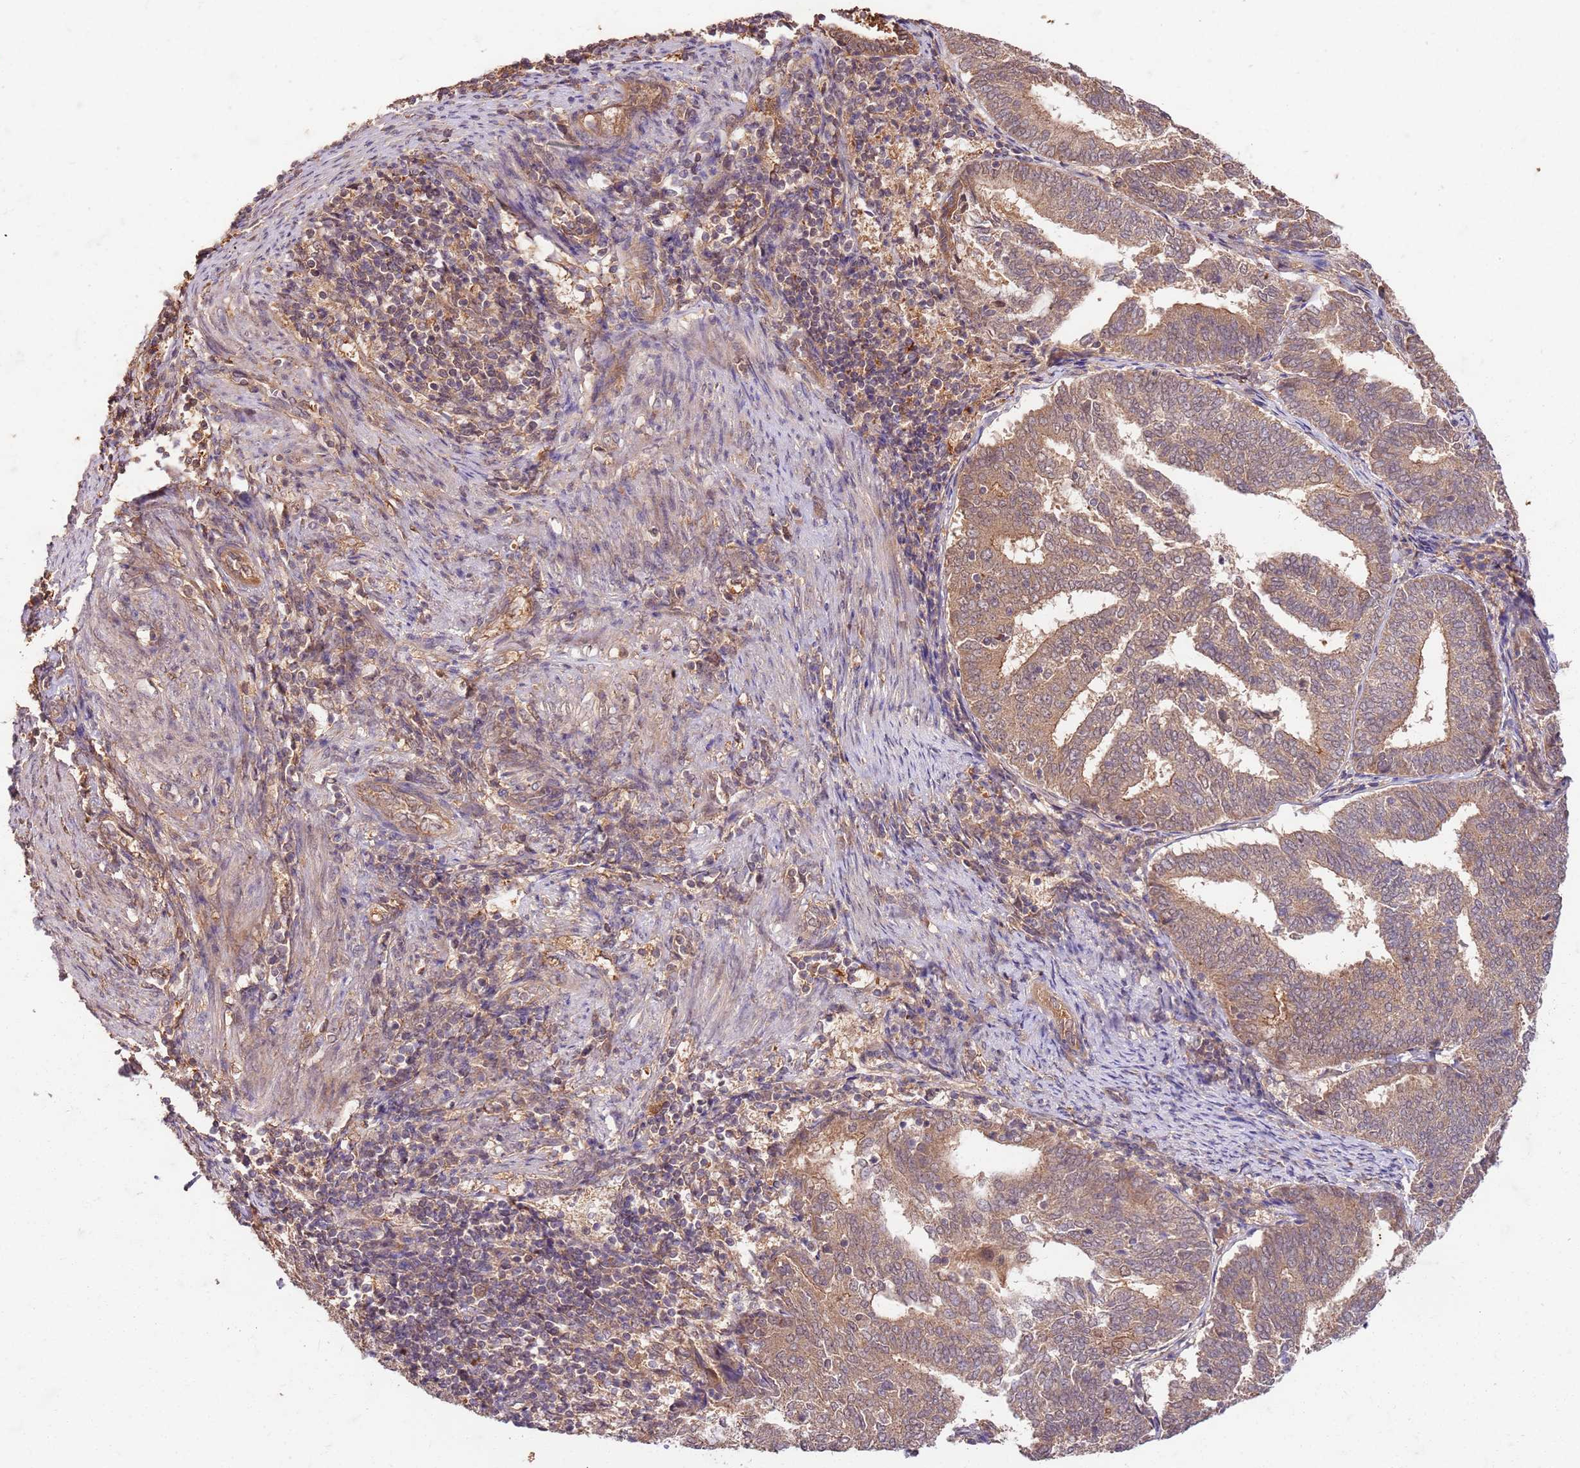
{"staining": {"intensity": "moderate", "quantity": ">75%", "location": "cytoplasmic/membranous"}, "tissue": "endometrial cancer", "cell_type": "Tumor cells", "image_type": "cancer", "snomed": [{"axis": "morphology", "description": "Adenocarcinoma, NOS"}, {"axis": "topography", "description": "Endometrium"}], "caption": "High-magnification brightfield microscopy of endometrial cancer (adenocarcinoma) stained with DAB (3,3'-diaminobenzidine) (brown) and counterstained with hematoxylin (blue). tumor cells exhibit moderate cytoplasmic/membranous staining is present in about>75% of cells.", "gene": "UBE3A", "patient": {"sex": "female", "age": 80}}